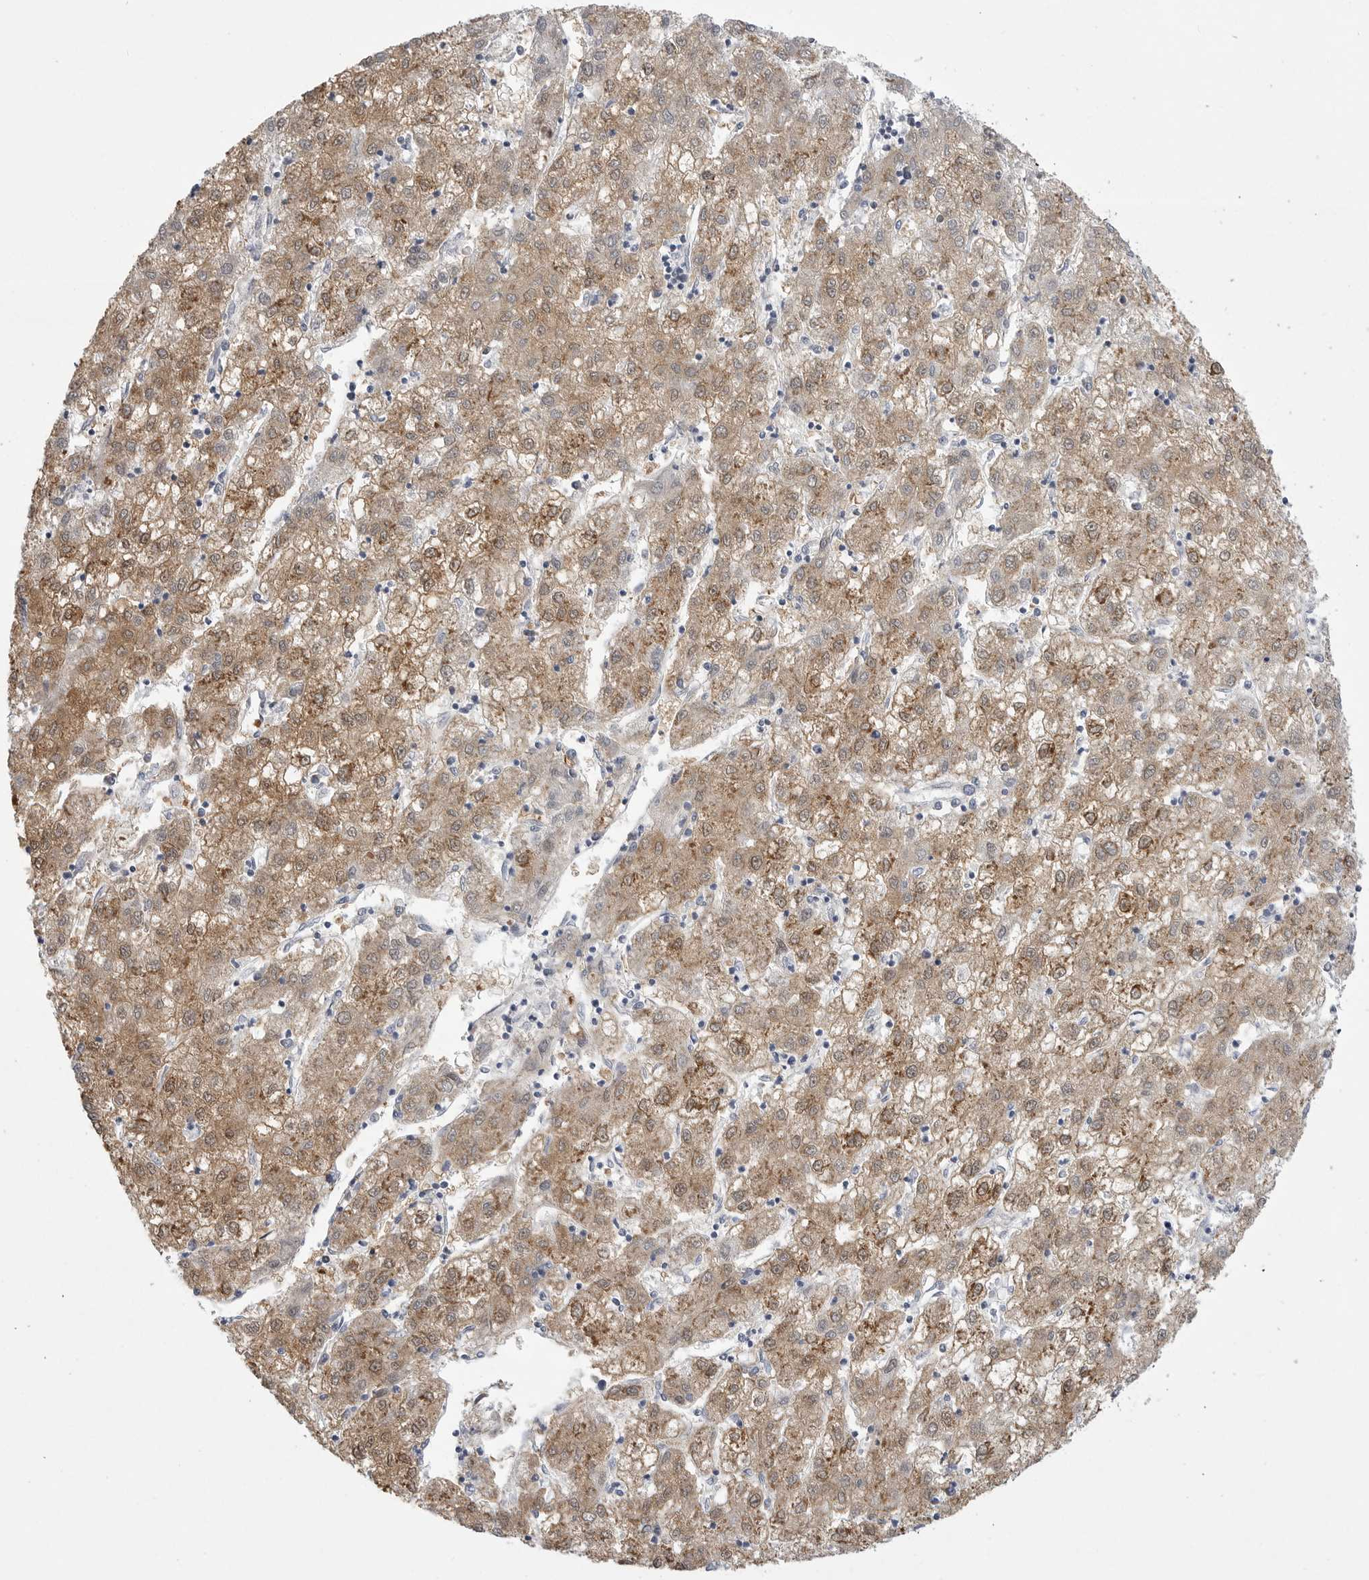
{"staining": {"intensity": "moderate", "quantity": ">75%", "location": "cytoplasmic/membranous"}, "tissue": "liver cancer", "cell_type": "Tumor cells", "image_type": "cancer", "snomed": [{"axis": "morphology", "description": "Carcinoma, Hepatocellular, NOS"}, {"axis": "topography", "description": "Liver"}], "caption": "About >75% of tumor cells in liver hepatocellular carcinoma exhibit moderate cytoplasmic/membranous protein expression as visualized by brown immunohistochemical staining.", "gene": "FBXO43", "patient": {"sex": "male", "age": 72}}